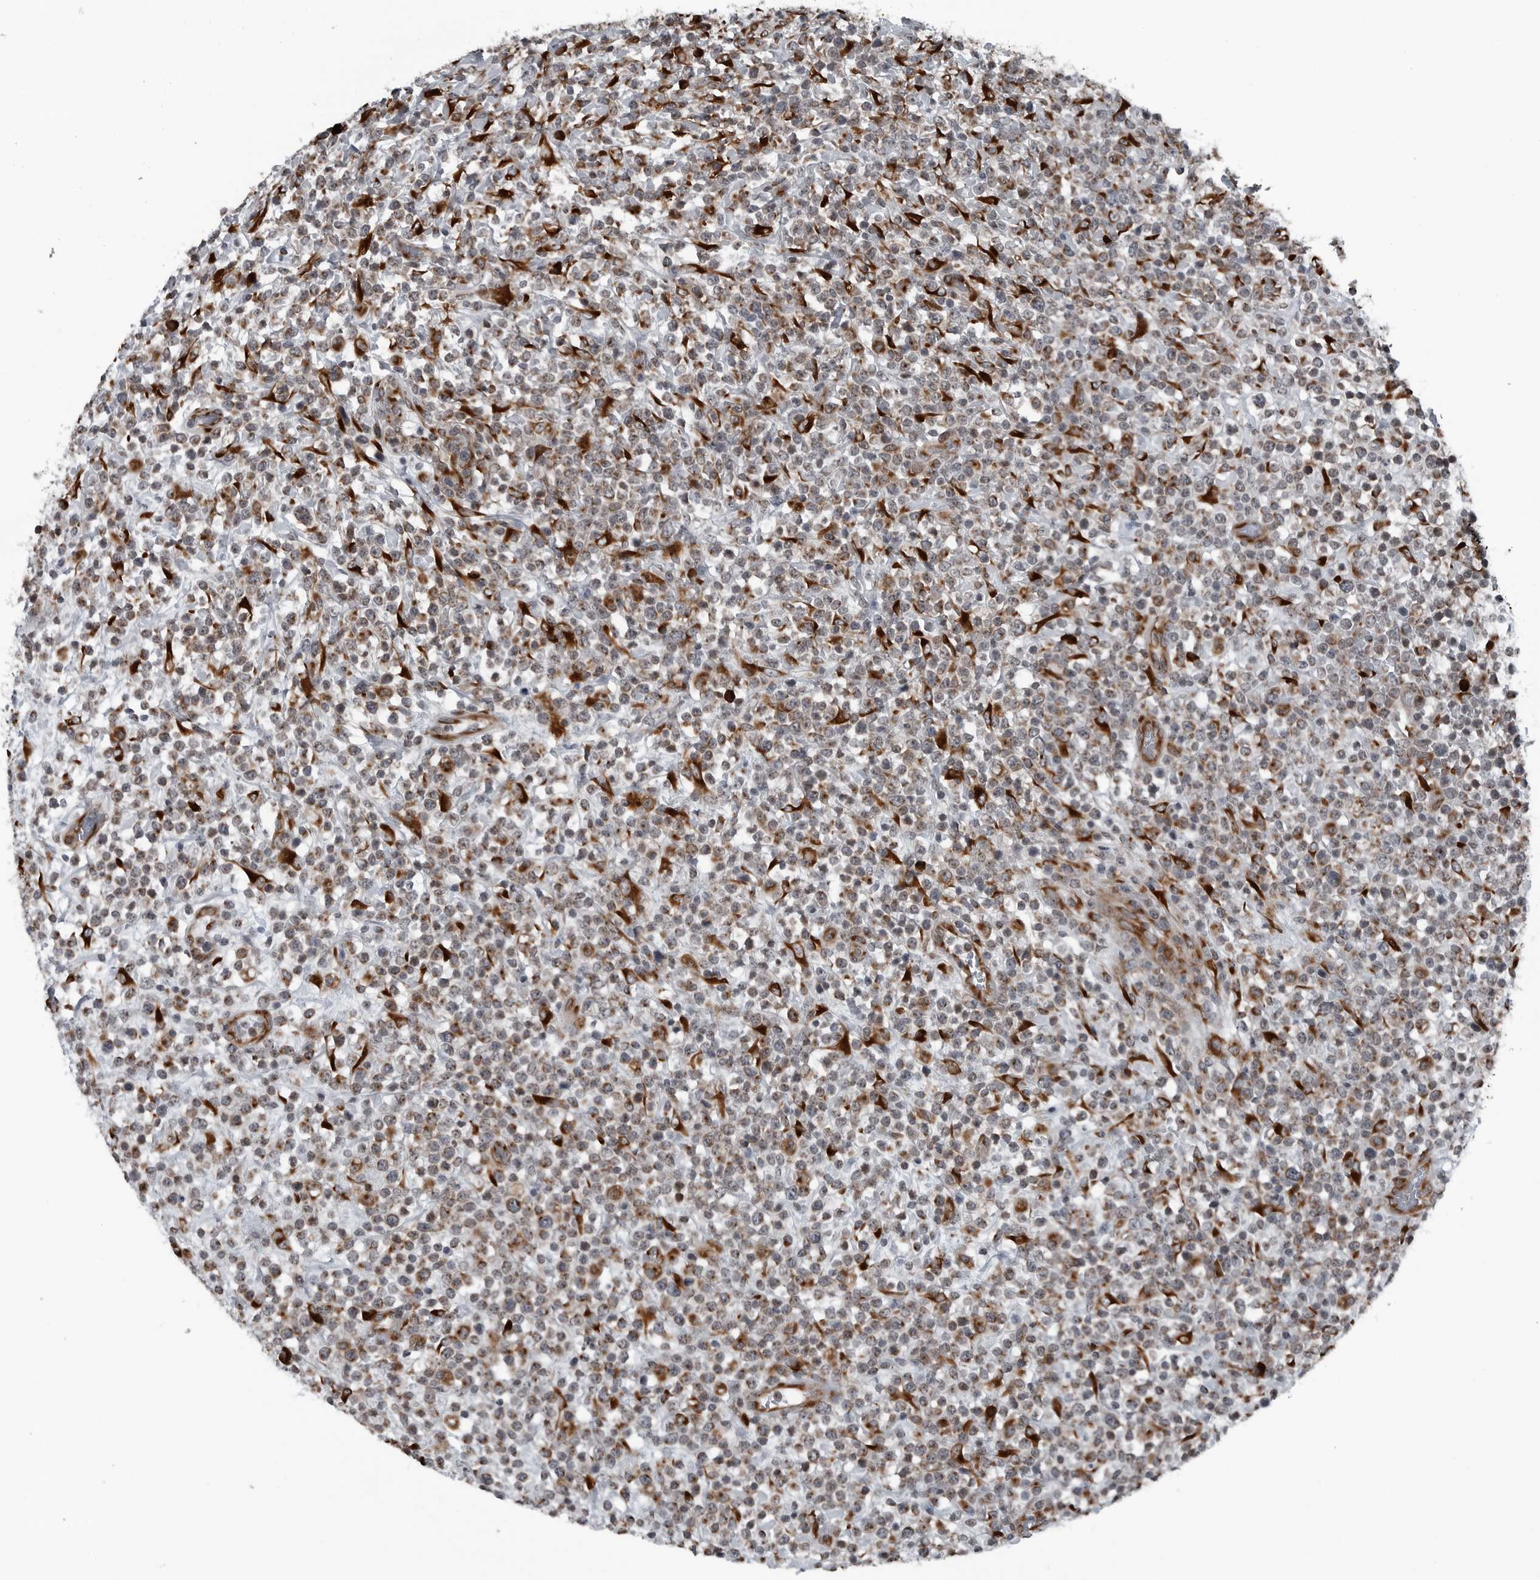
{"staining": {"intensity": "moderate", "quantity": "25%-75%", "location": "cytoplasmic/membranous"}, "tissue": "lymphoma", "cell_type": "Tumor cells", "image_type": "cancer", "snomed": [{"axis": "morphology", "description": "Malignant lymphoma, non-Hodgkin's type, High grade"}, {"axis": "topography", "description": "Colon"}], "caption": "DAB immunohistochemical staining of human lymphoma demonstrates moderate cytoplasmic/membranous protein staining in approximately 25%-75% of tumor cells. (brown staining indicates protein expression, while blue staining denotes nuclei).", "gene": "CEP85", "patient": {"sex": "female", "age": 53}}